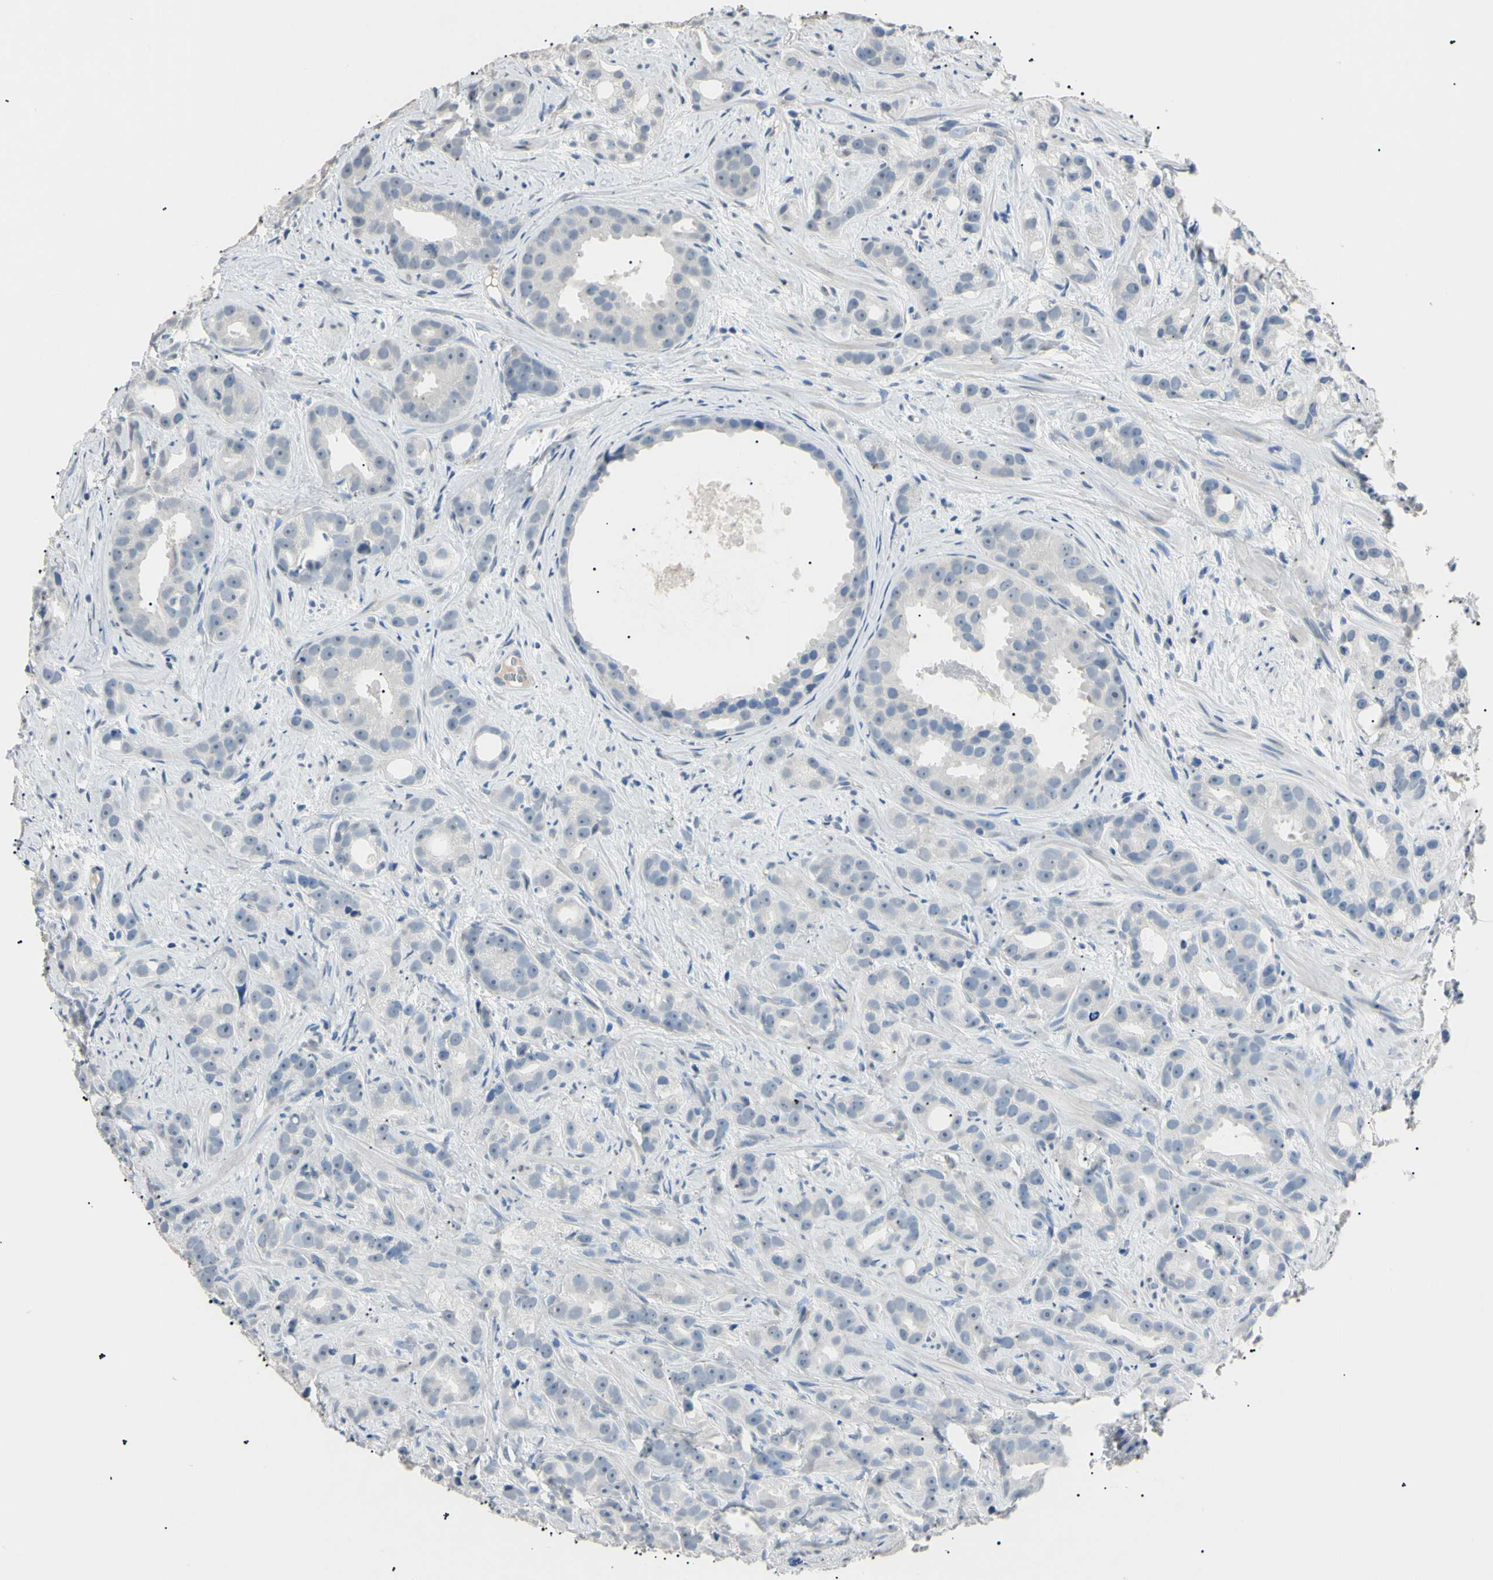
{"staining": {"intensity": "negative", "quantity": "none", "location": "none"}, "tissue": "prostate cancer", "cell_type": "Tumor cells", "image_type": "cancer", "snomed": [{"axis": "morphology", "description": "Adenocarcinoma, Medium grade"}, {"axis": "topography", "description": "Prostate"}], "caption": "The IHC micrograph has no significant positivity in tumor cells of prostate cancer (adenocarcinoma (medium-grade)) tissue.", "gene": "CGB3", "patient": {"sex": "male", "age": 65}}